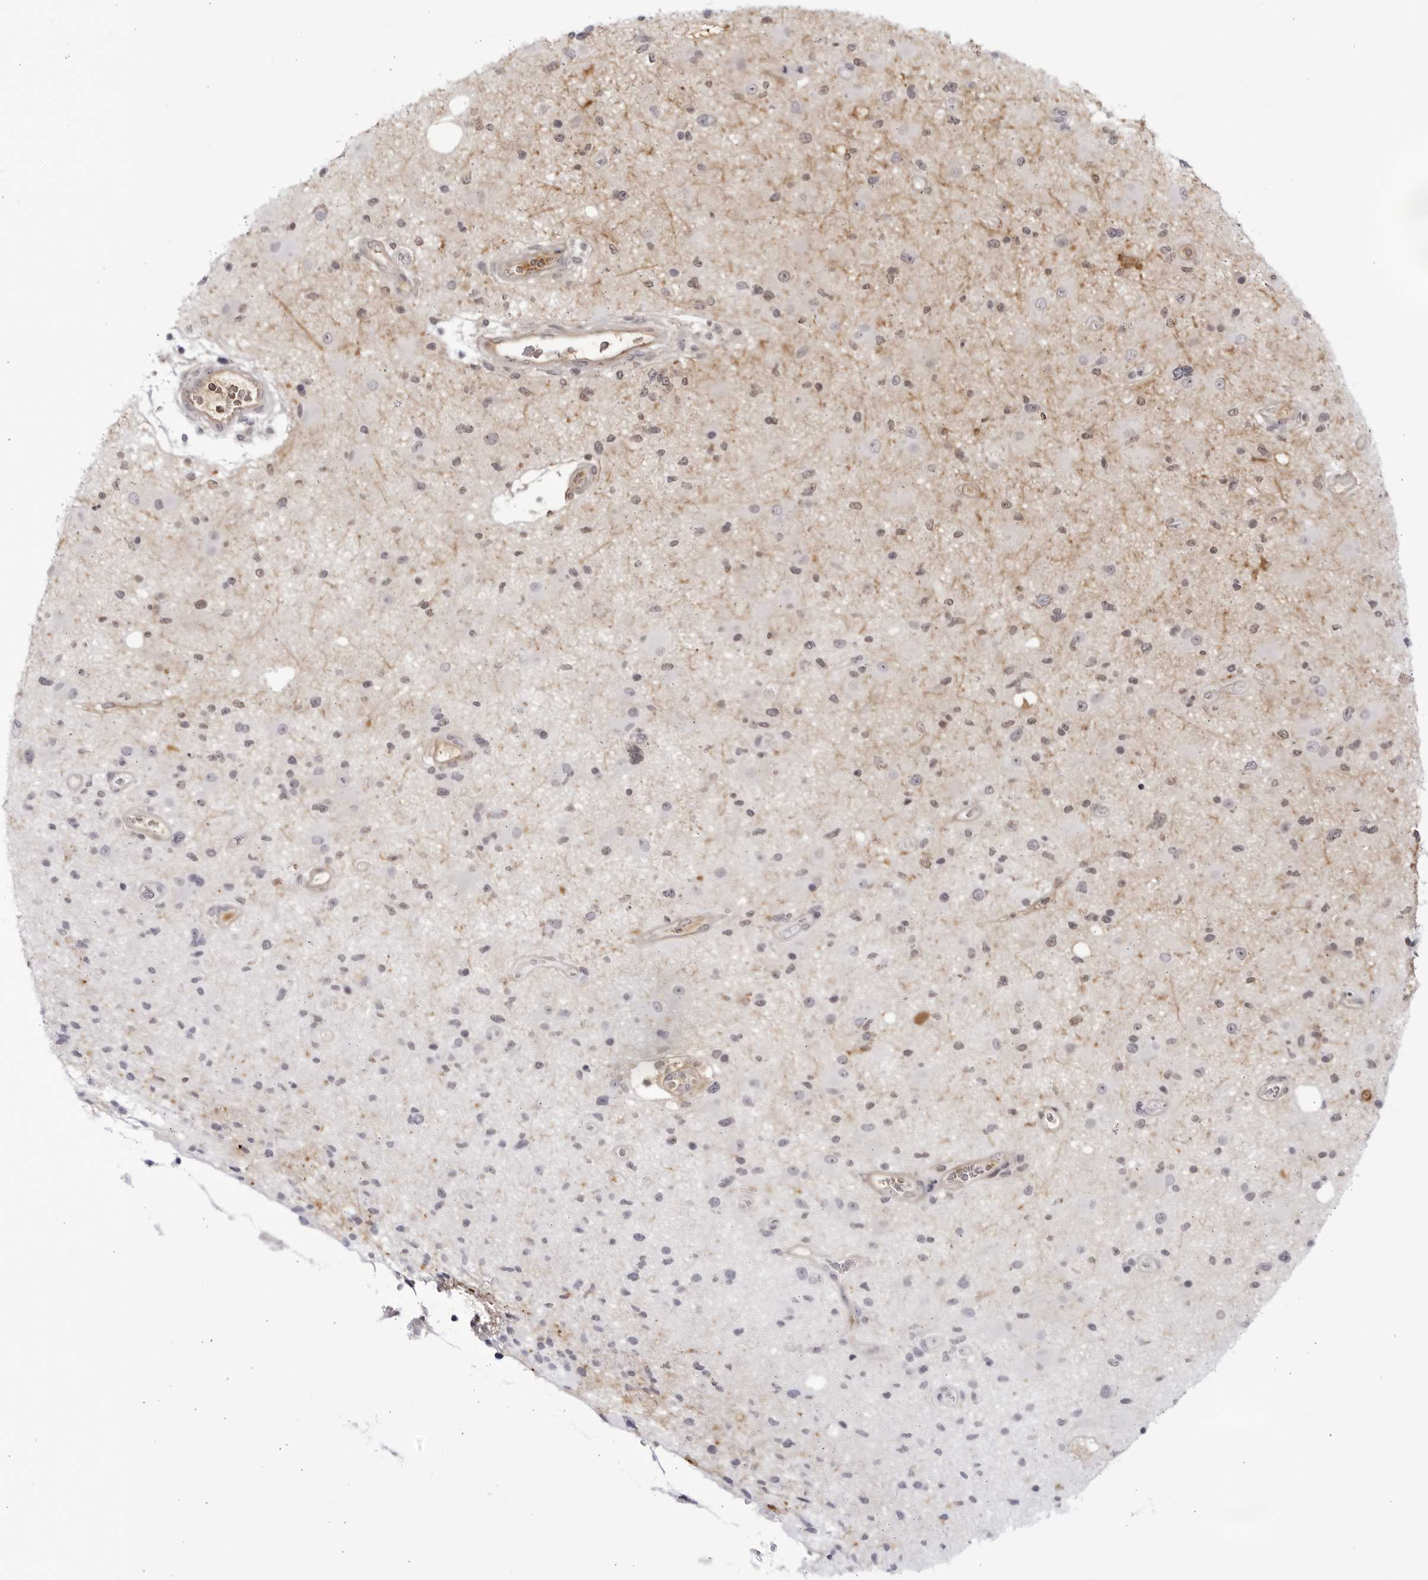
{"staining": {"intensity": "weak", "quantity": "25%-75%", "location": "nuclear"}, "tissue": "glioma", "cell_type": "Tumor cells", "image_type": "cancer", "snomed": [{"axis": "morphology", "description": "Glioma, malignant, High grade"}, {"axis": "topography", "description": "Brain"}], "caption": "Glioma stained for a protein (brown) reveals weak nuclear positive expression in approximately 25%-75% of tumor cells.", "gene": "CNBD1", "patient": {"sex": "male", "age": 33}}